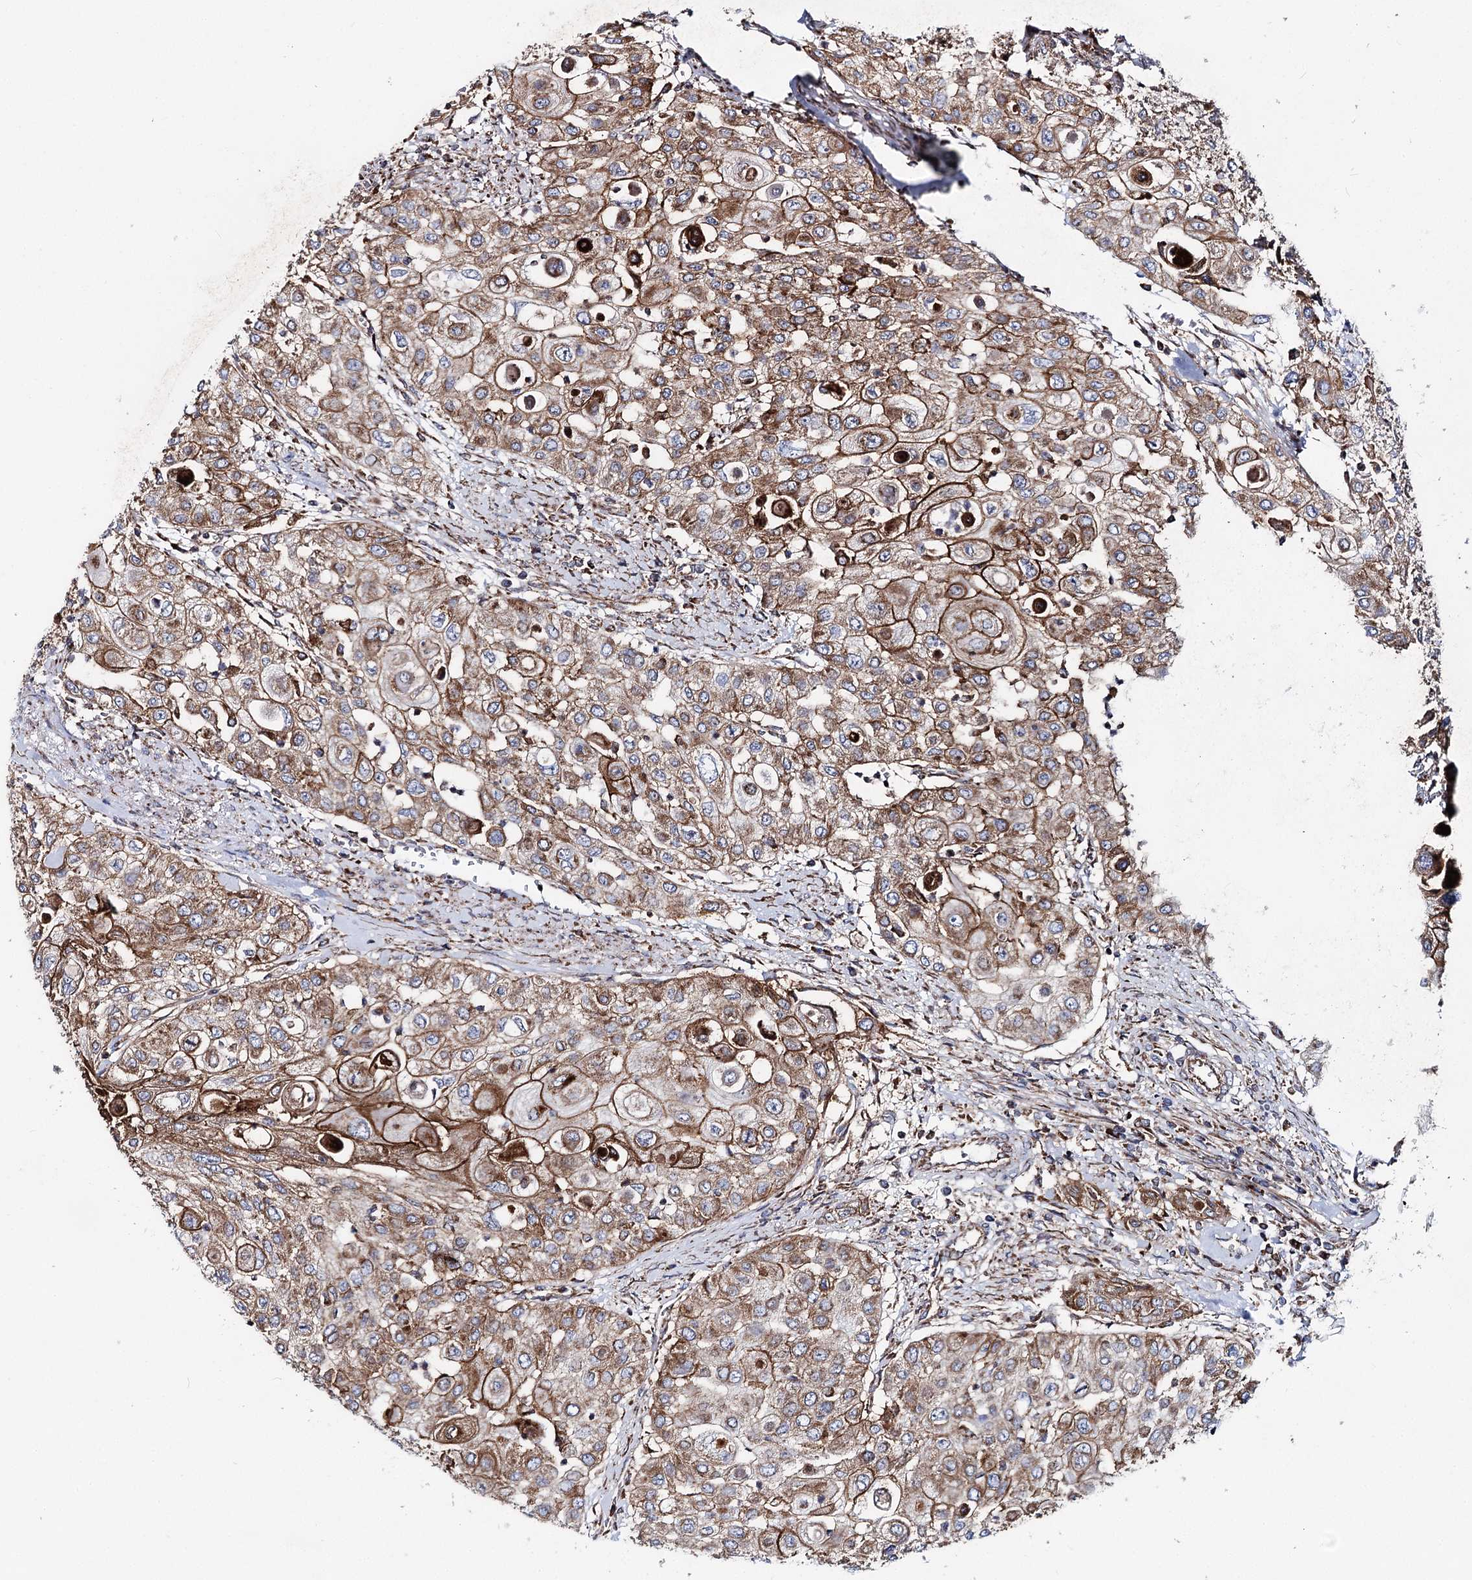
{"staining": {"intensity": "moderate", "quantity": ">75%", "location": "cytoplasmic/membranous"}, "tissue": "urothelial cancer", "cell_type": "Tumor cells", "image_type": "cancer", "snomed": [{"axis": "morphology", "description": "Urothelial carcinoma, High grade"}, {"axis": "topography", "description": "Urinary bladder"}], "caption": "This histopathology image demonstrates IHC staining of high-grade urothelial carcinoma, with medium moderate cytoplasmic/membranous positivity in approximately >75% of tumor cells.", "gene": "MSANTD2", "patient": {"sex": "female", "age": 79}}